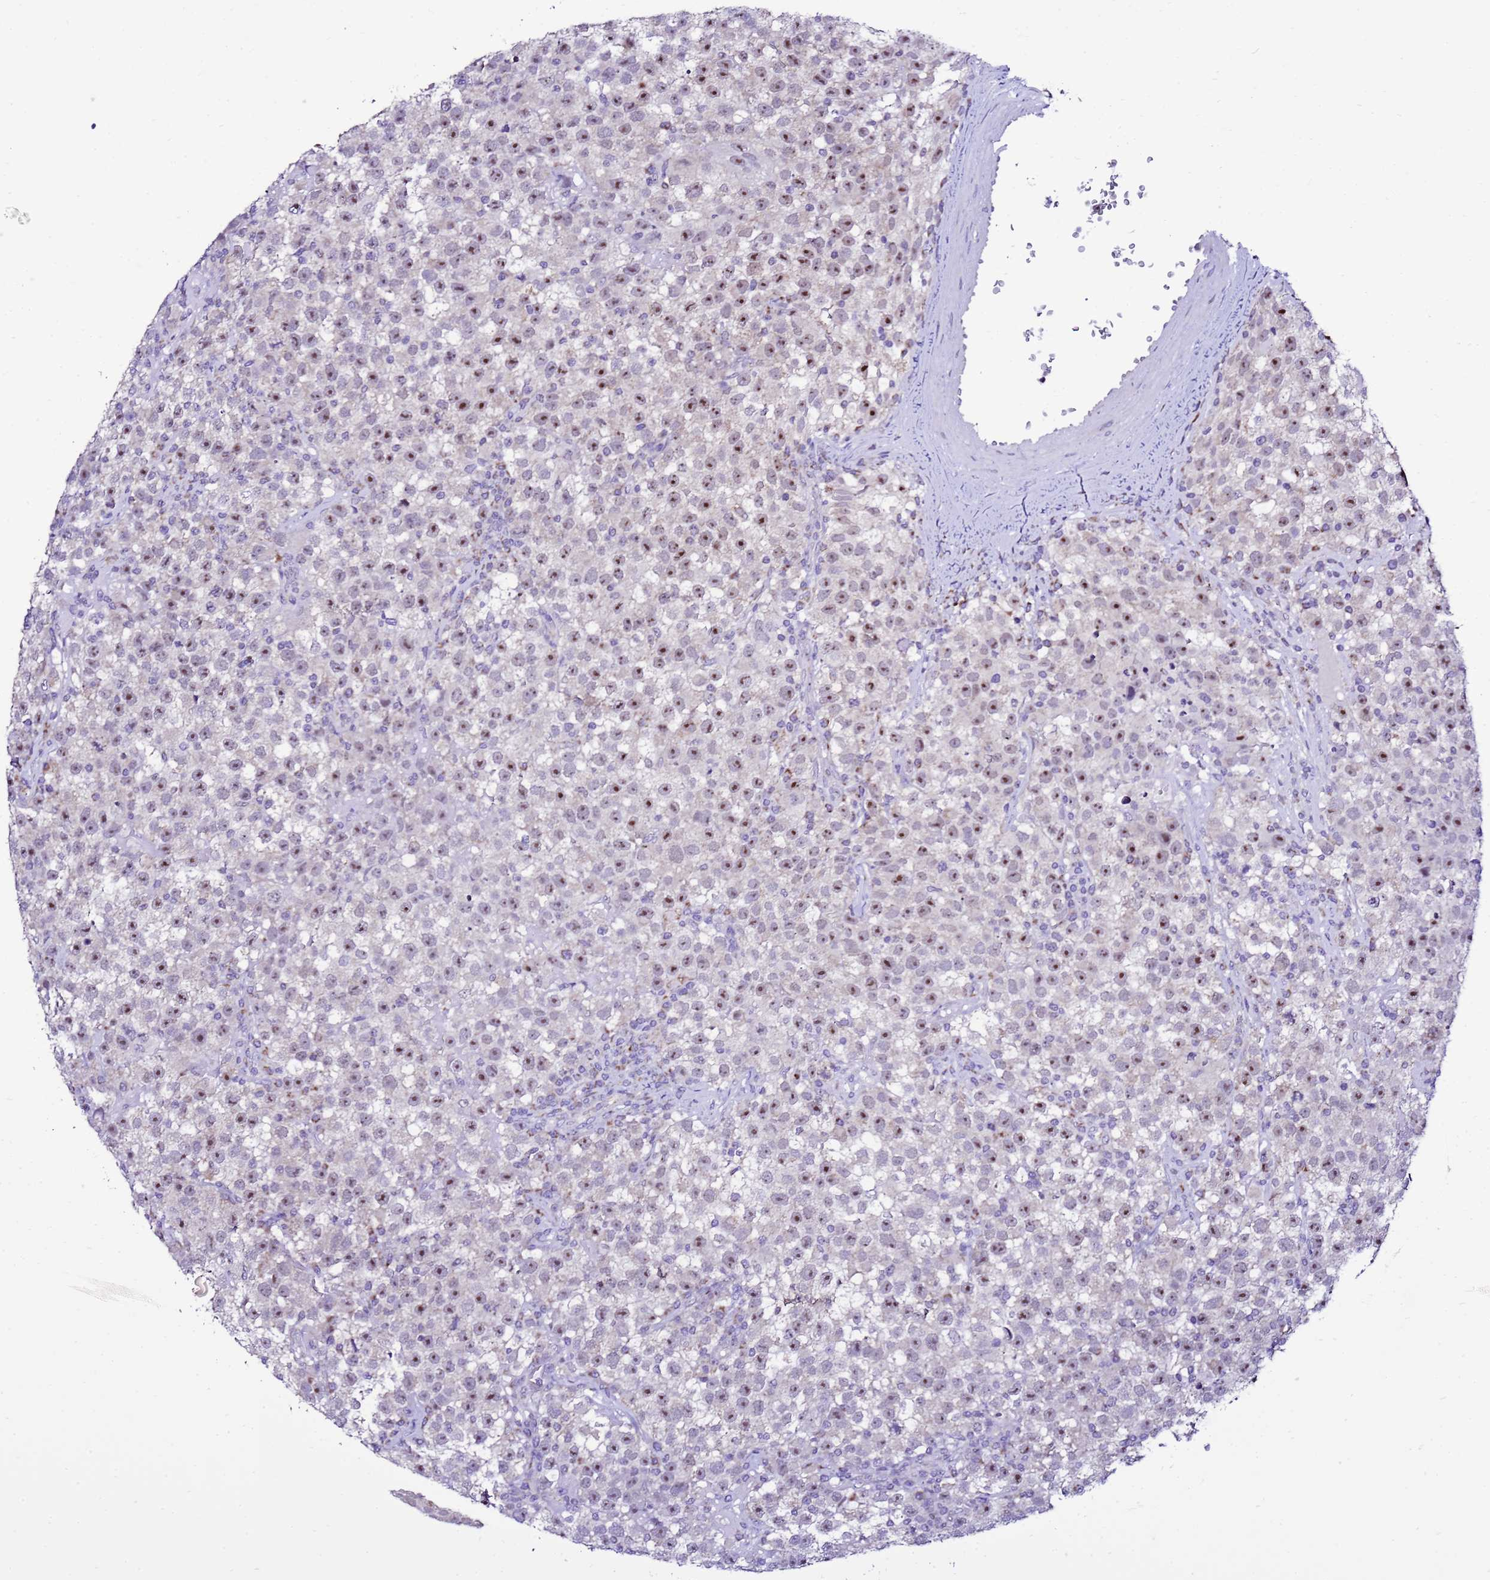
{"staining": {"intensity": "moderate", "quantity": "25%-75%", "location": "nuclear"}, "tissue": "testis cancer", "cell_type": "Tumor cells", "image_type": "cancer", "snomed": [{"axis": "morphology", "description": "Seminoma, NOS"}, {"axis": "topography", "description": "Testis"}], "caption": "The immunohistochemical stain labels moderate nuclear positivity in tumor cells of testis cancer (seminoma) tissue.", "gene": "DPH6", "patient": {"sex": "male", "age": 22}}